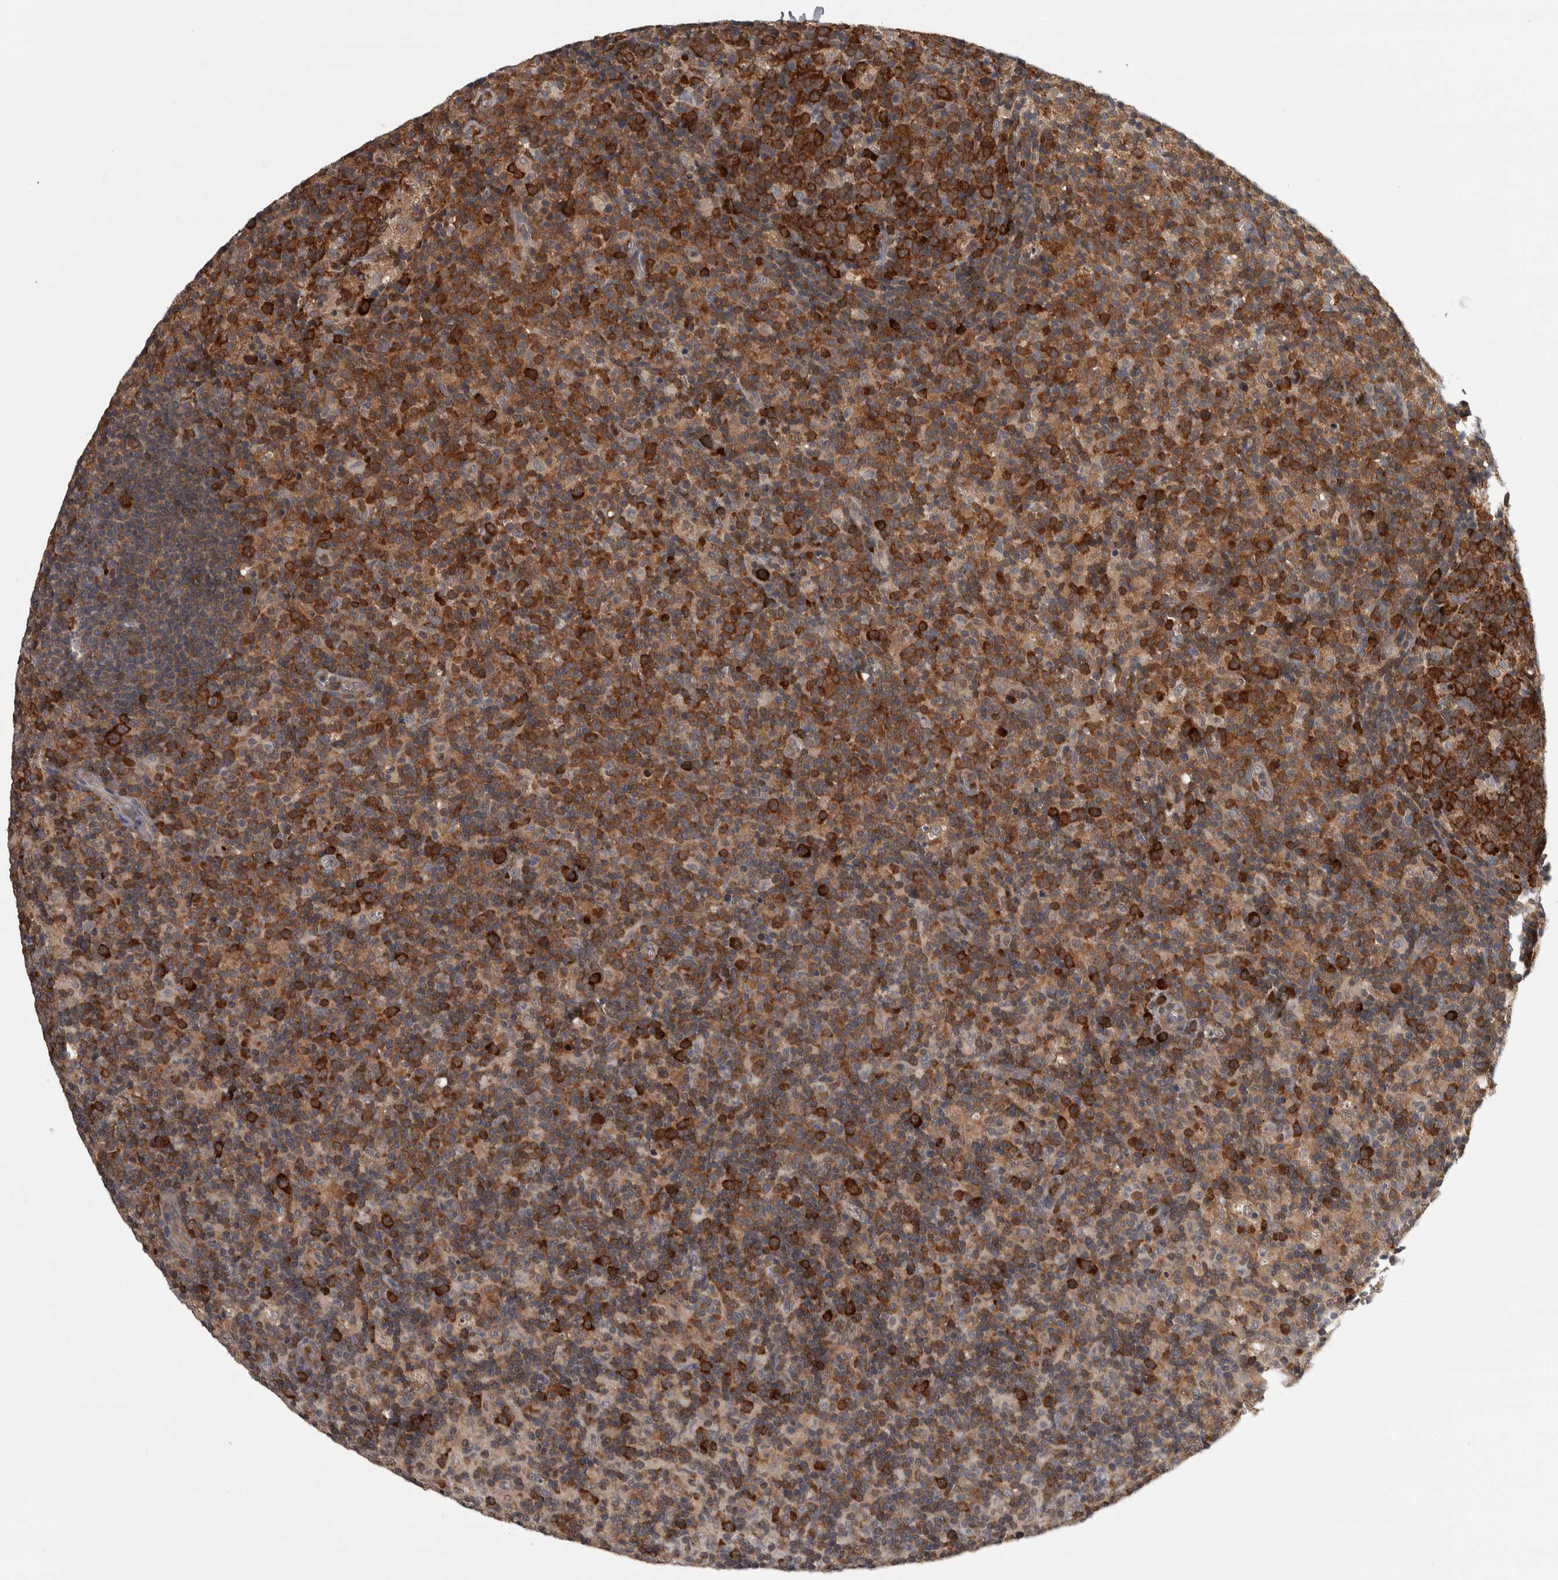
{"staining": {"intensity": "strong", "quantity": ">75%", "location": "cytoplasmic/membranous"}, "tissue": "lymph node", "cell_type": "Germinal center cells", "image_type": "normal", "snomed": [{"axis": "morphology", "description": "Normal tissue, NOS"}, {"axis": "morphology", "description": "Inflammation, NOS"}, {"axis": "topography", "description": "Lymph node"}], "caption": "A micrograph of human lymph node stained for a protein reveals strong cytoplasmic/membranous brown staining in germinal center cells.", "gene": "CACYBP", "patient": {"sex": "male", "age": 55}}